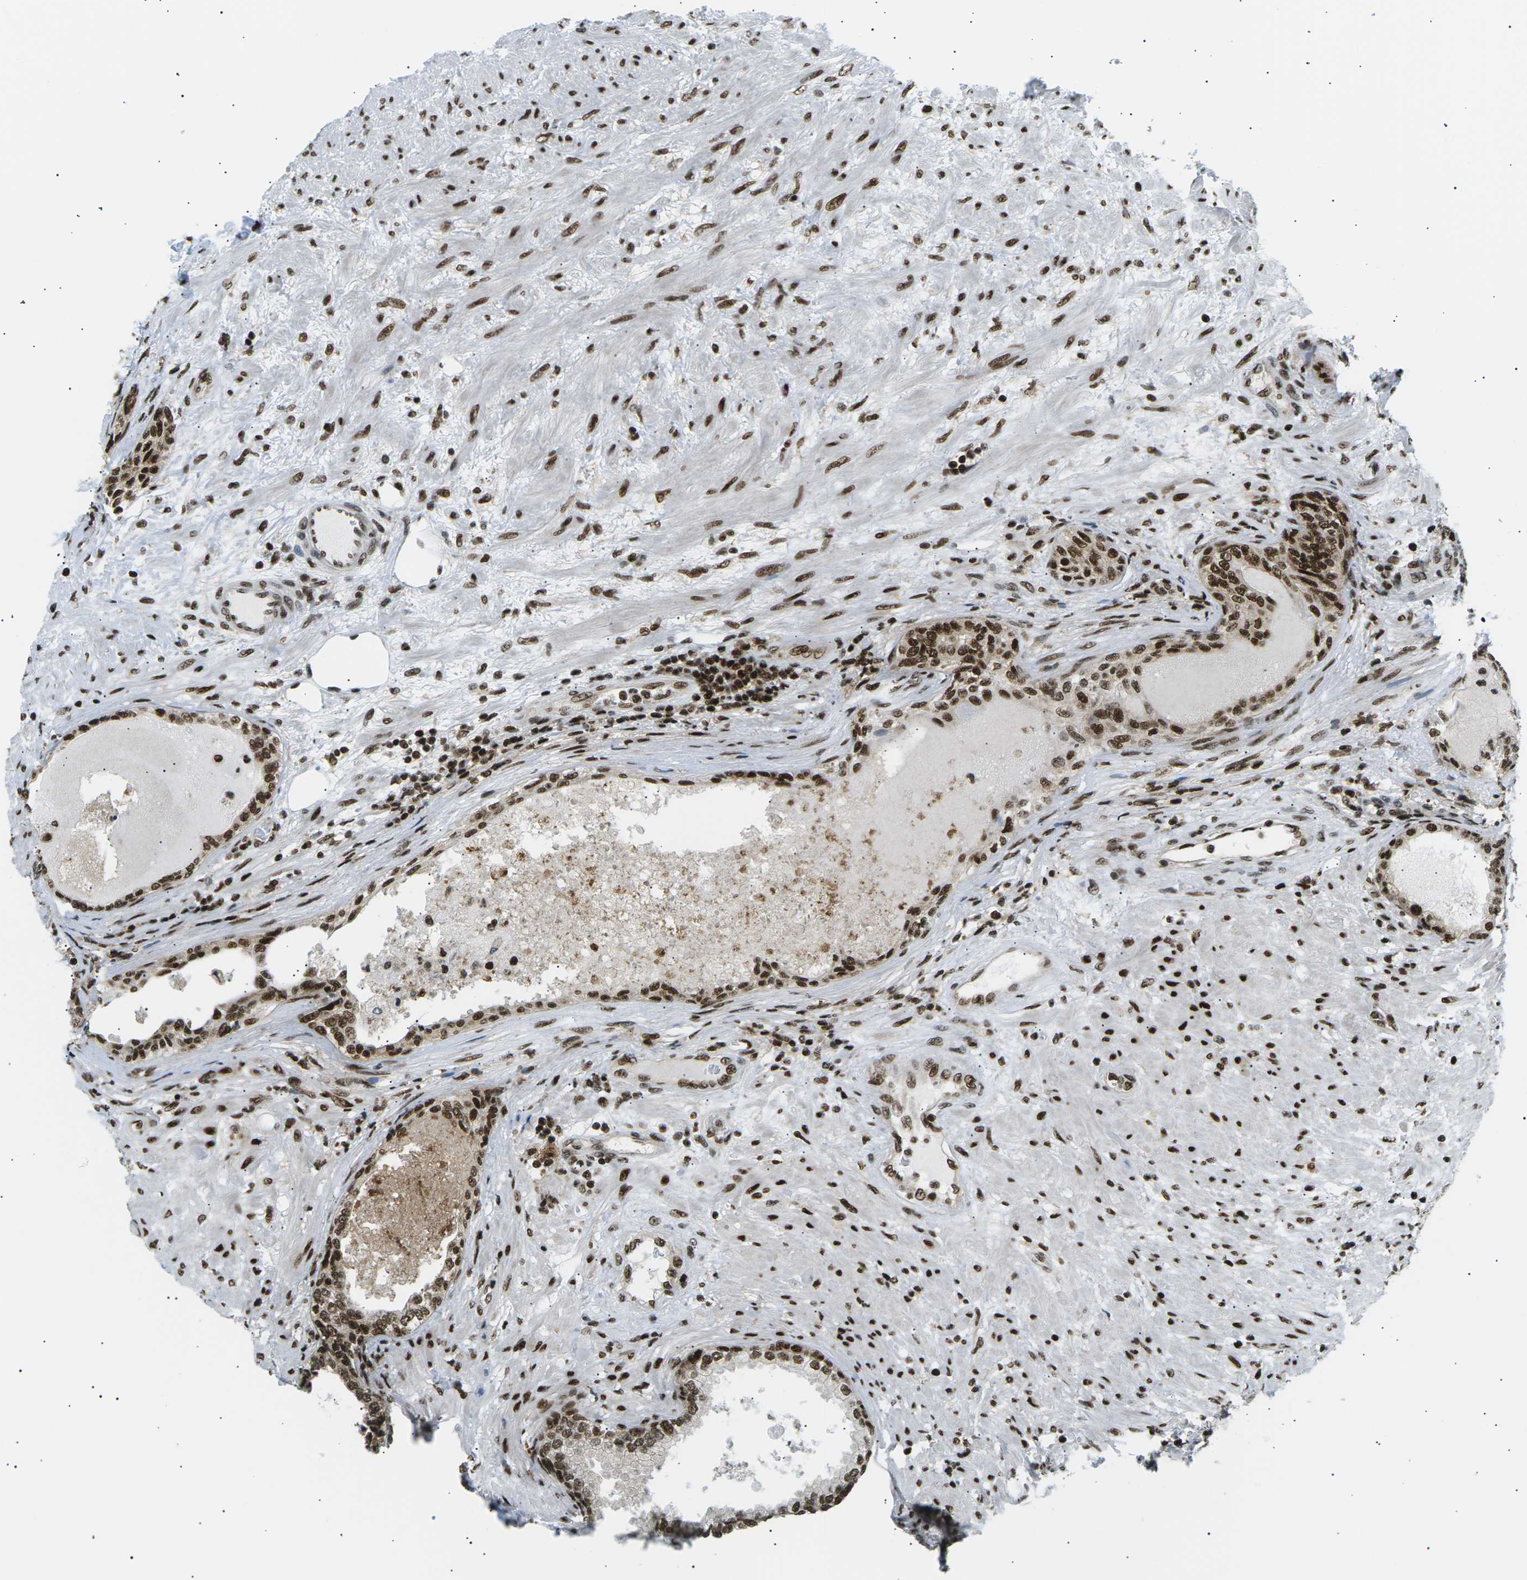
{"staining": {"intensity": "strong", "quantity": ">75%", "location": "nuclear"}, "tissue": "prostate", "cell_type": "Glandular cells", "image_type": "normal", "snomed": [{"axis": "morphology", "description": "Normal tissue, NOS"}, {"axis": "topography", "description": "Prostate"}], "caption": "An immunohistochemistry photomicrograph of benign tissue is shown. Protein staining in brown highlights strong nuclear positivity in prostate within glandular cells.", "gene": "RPA2", "patient": {"sex": "male", "age": 76}}